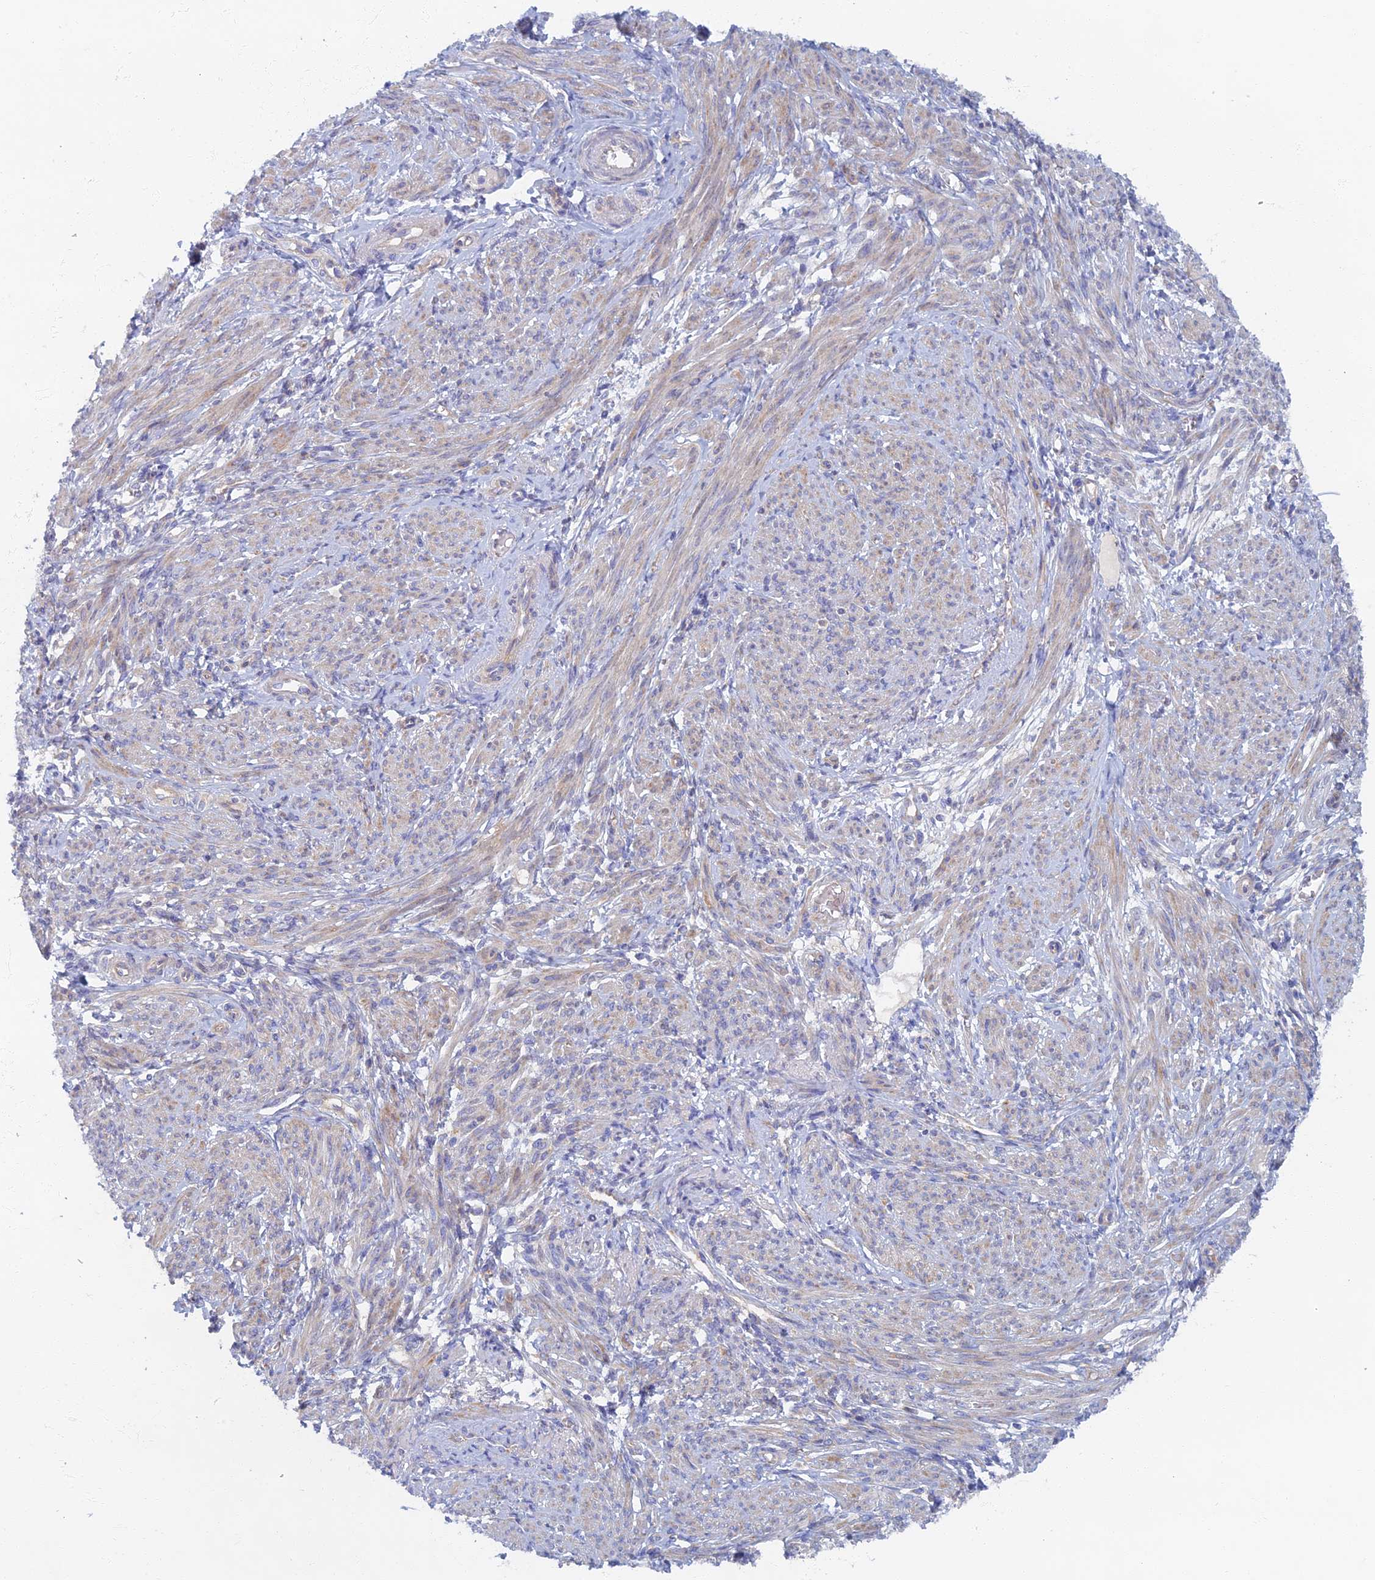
{"staining": {"intensity": "negative", "quantity": "none", "location": "none"}, "tissue": "smooth muscle", "cell_type": "Smooth muscle cells", "image_type": "normal", "snomed": [{"axis": "morphology", "description": "Normal tissue, NOS"}, {"axis": "topography", "description": "Smooth muscle"}], "caption": "Benign smooth muscle was stained to show a protein in brown. There is no significant expression in smooth muscle cells.", "gene": "TMEM44", "patient": {"sex": "female", "age": 39}}